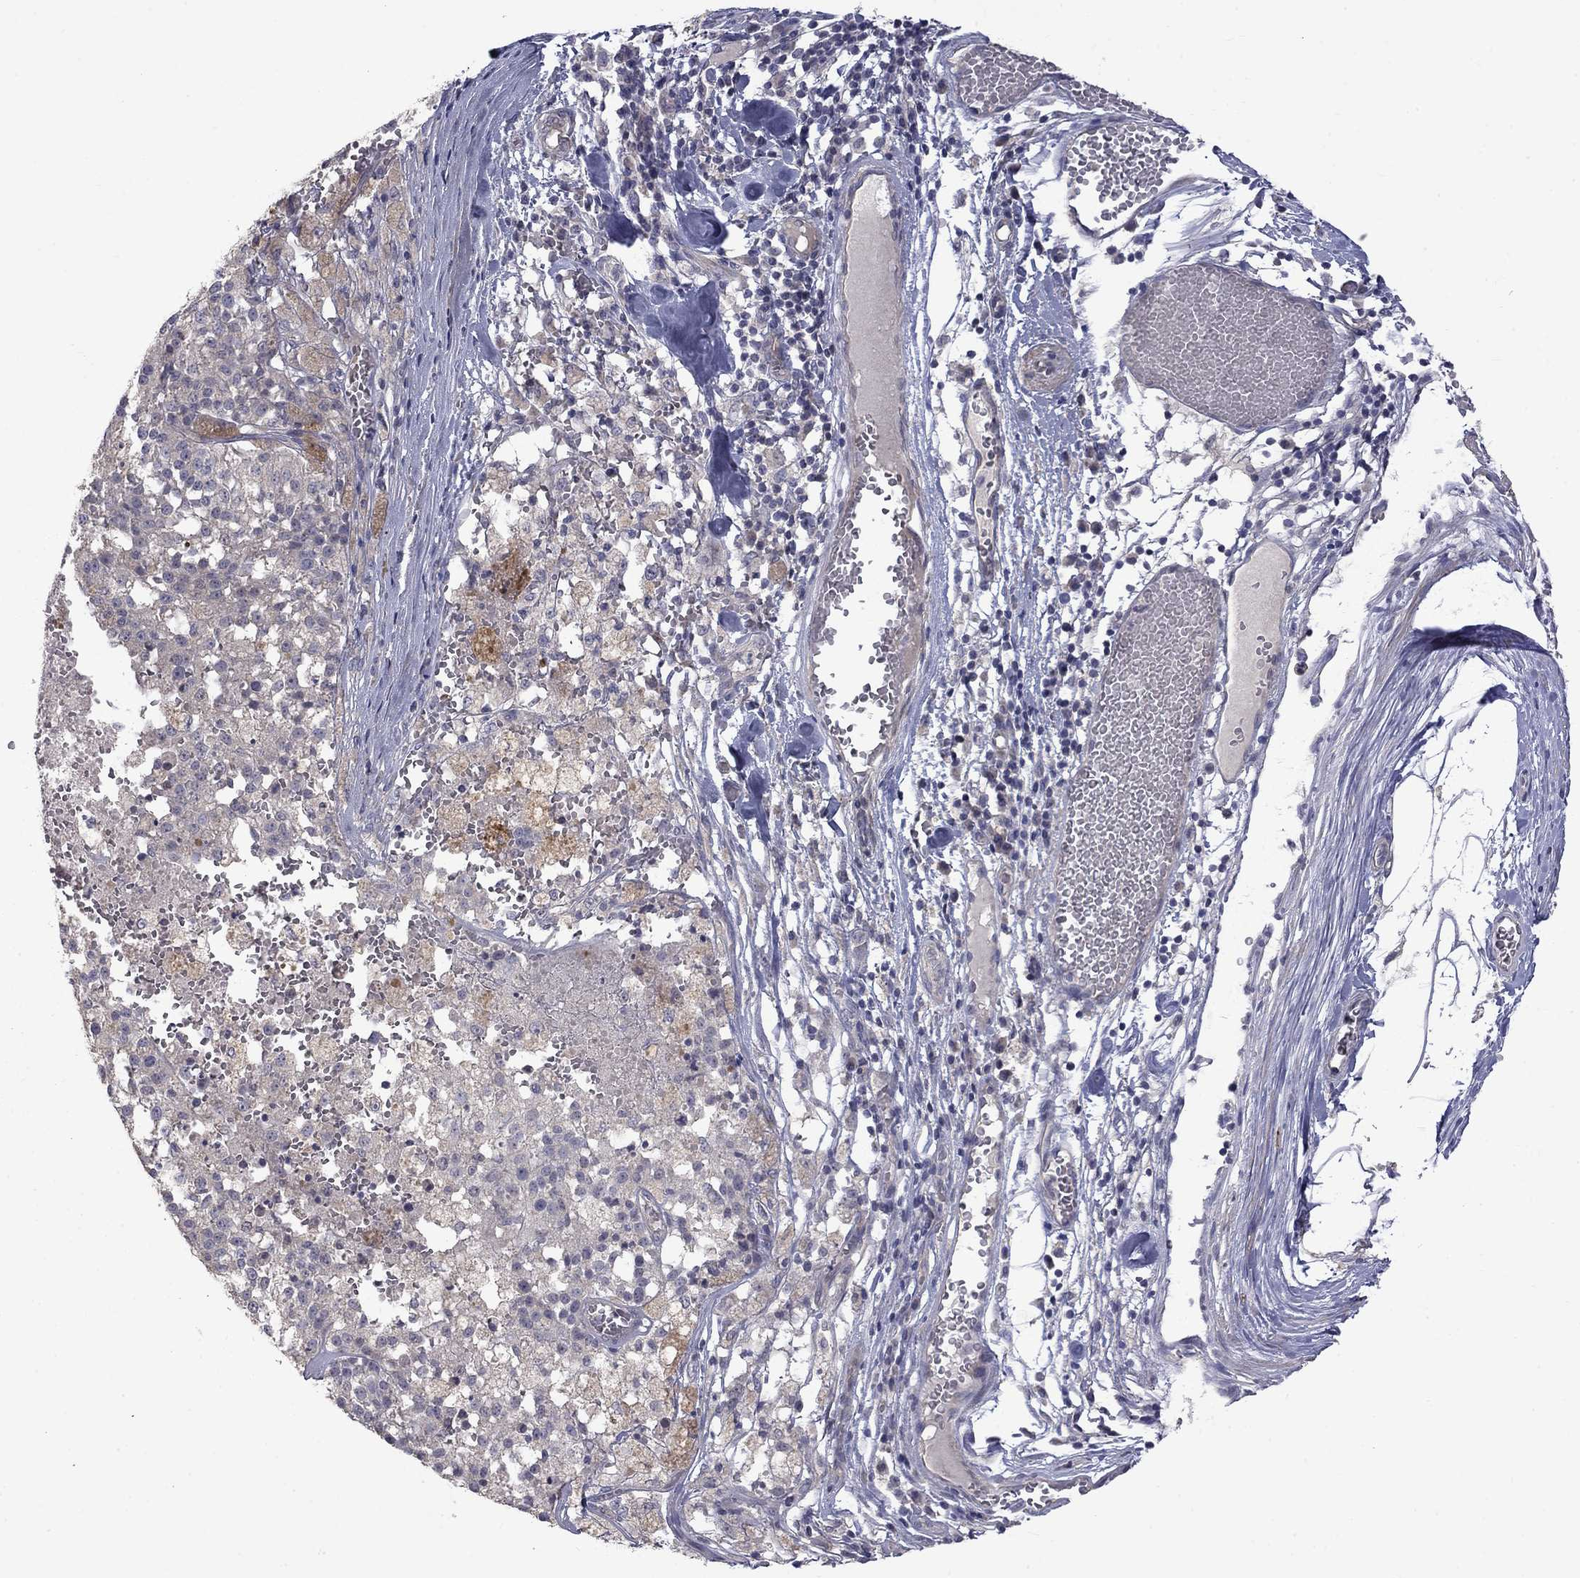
{"staining": {"intensity": "negative", "quantity": "none", "location": "none"}, "tissue": "melanoma", "cell_type": "Tumor cells", "image_type": "cancer", "snomed": [{"axis": "morphology", "description": "Malignant melanoma, Metastatic site"}, {"axis": "topography", "description": "Lymph node"}], "caption": "Tumor cells are negative for brown protein staining in melanoma.", "gene": "SLC39A14", "patient": {"sex": "female", "age": 64}}